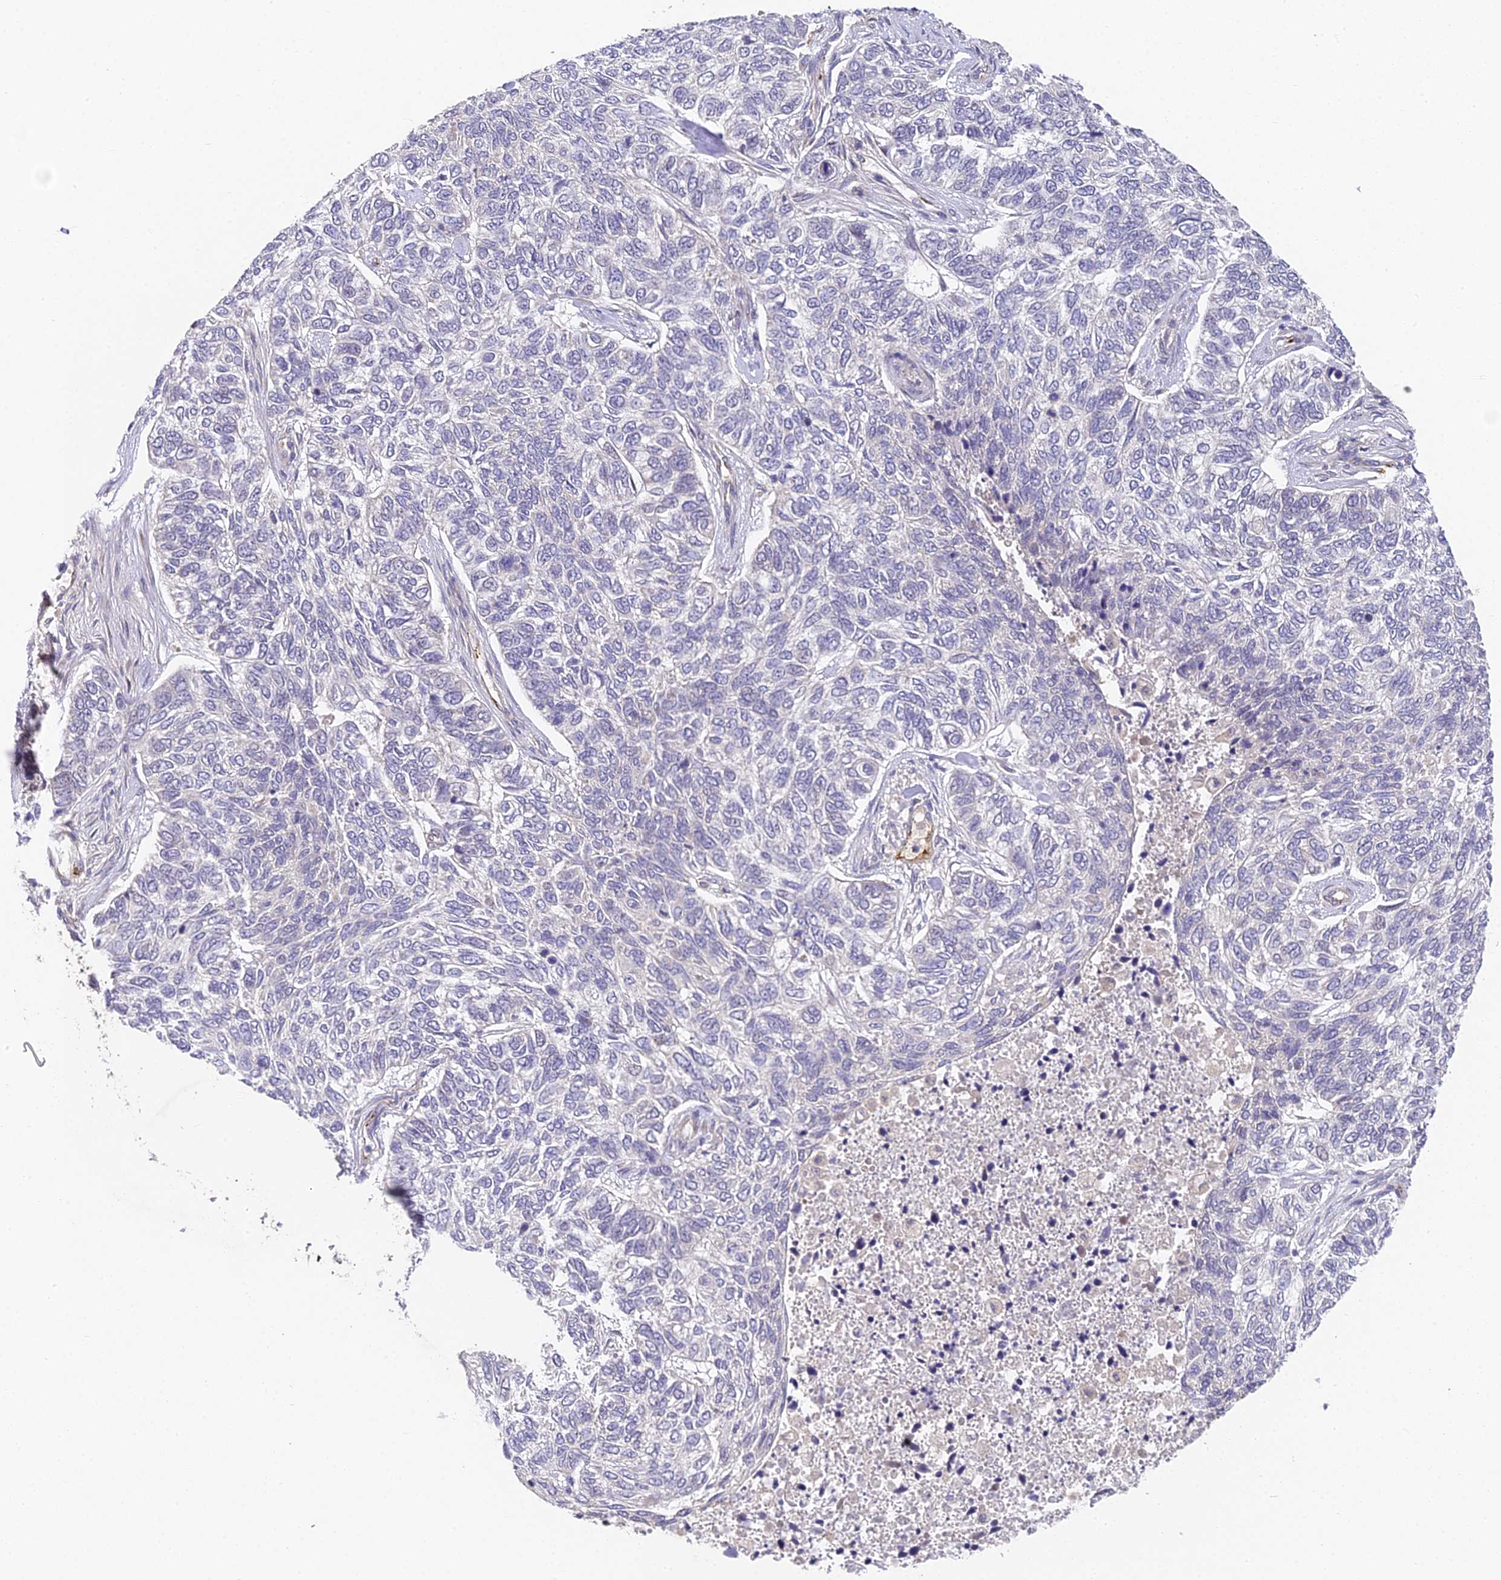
{"staining": {"intensity": "negative", "quantity": "none", "location": "none"}, "tissue": "skin cancer", "cell_type": "Tumor cells", "image_type": "cancer", "snomed": [{"axis": "morphology", "description": "Basal cell carcinoma"}, {"axis": "topography", "description": "Skin"}], "caption": "IHC micrograph of neoplastic tissue: human skin cancer stained with DAB displays no significant protein expression in tumor cells. (Brightfield microscopy of DAB immunohistochemistry (IHC) at high magnification).", "gene": "DNAAF10", "patient": {"sex": "female", "age": 65}}